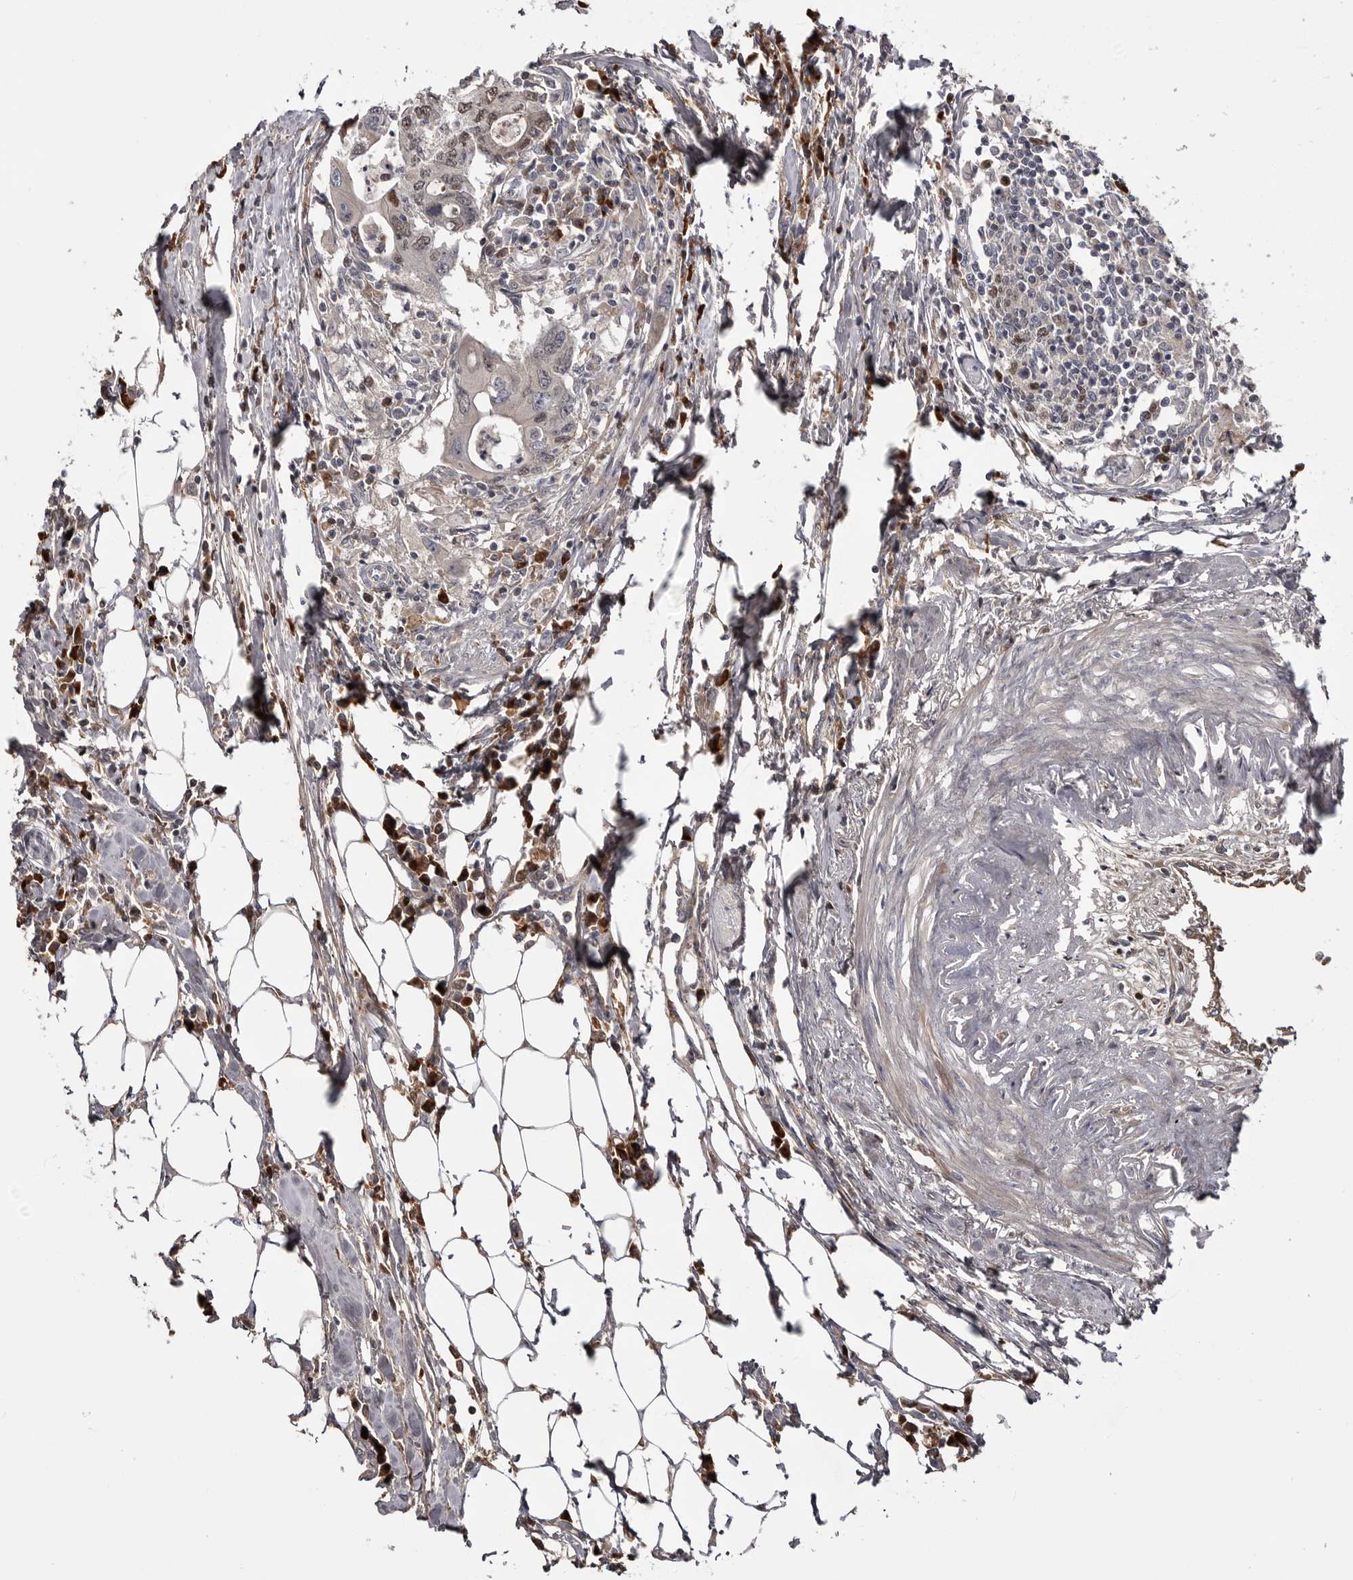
{"staining": {"intensity": "weak", "quantity": "<25%", "location": "nuclear"}, "tissue": "colorectal cancer", "cell_type": "Tumor cells", "image_type": "cancer", "snomed": [{"axis": "morphology", "description": "Adenocarcinoma, NOS"}, {"axis": "topography", "description": "Colon"}], "caption": "The image shows no staining of tumor cells in colorectal cancer (adenocarcinoma).", "gene": "ZNF277", "patient": {"sex": "male", "age": 71}}